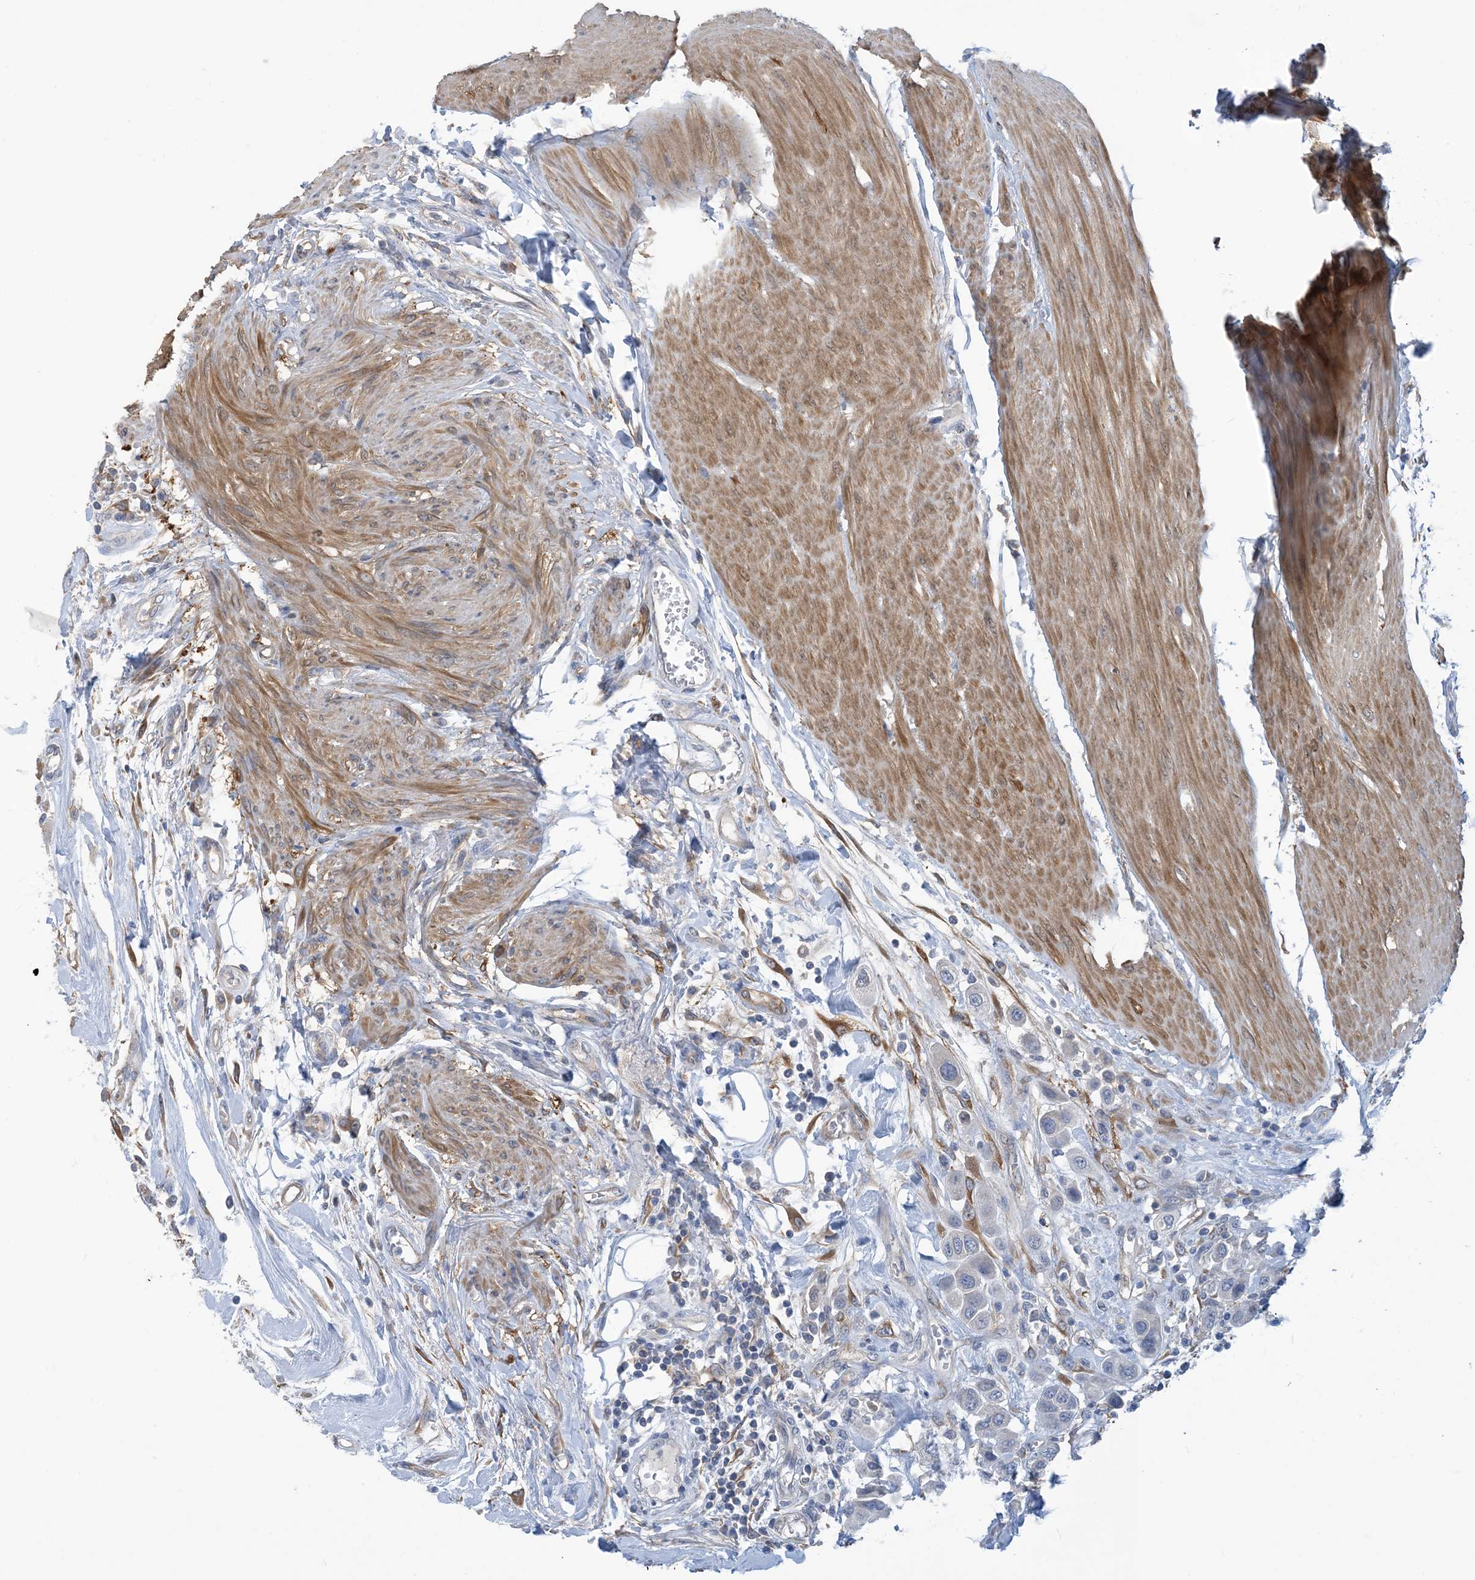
{"staining": {"intensity": "negative", "quantity": "none", "location": "none"}, "tissue": "urothelial cancer", "cell_type": "Tumor cells", "image_type": "cancer", "snomed": [{"axis": "morphology", "description": "Urothelial carcinoma, High grade"}, {"axis": "topography", "description": "Urinary bladder"}], "caption": "The histopathology image demonstrates no significant positivity in tumor cells of urothelial cancer.", "gene": "EIF2A", "patient": {"sex": "male", "age": 50}}